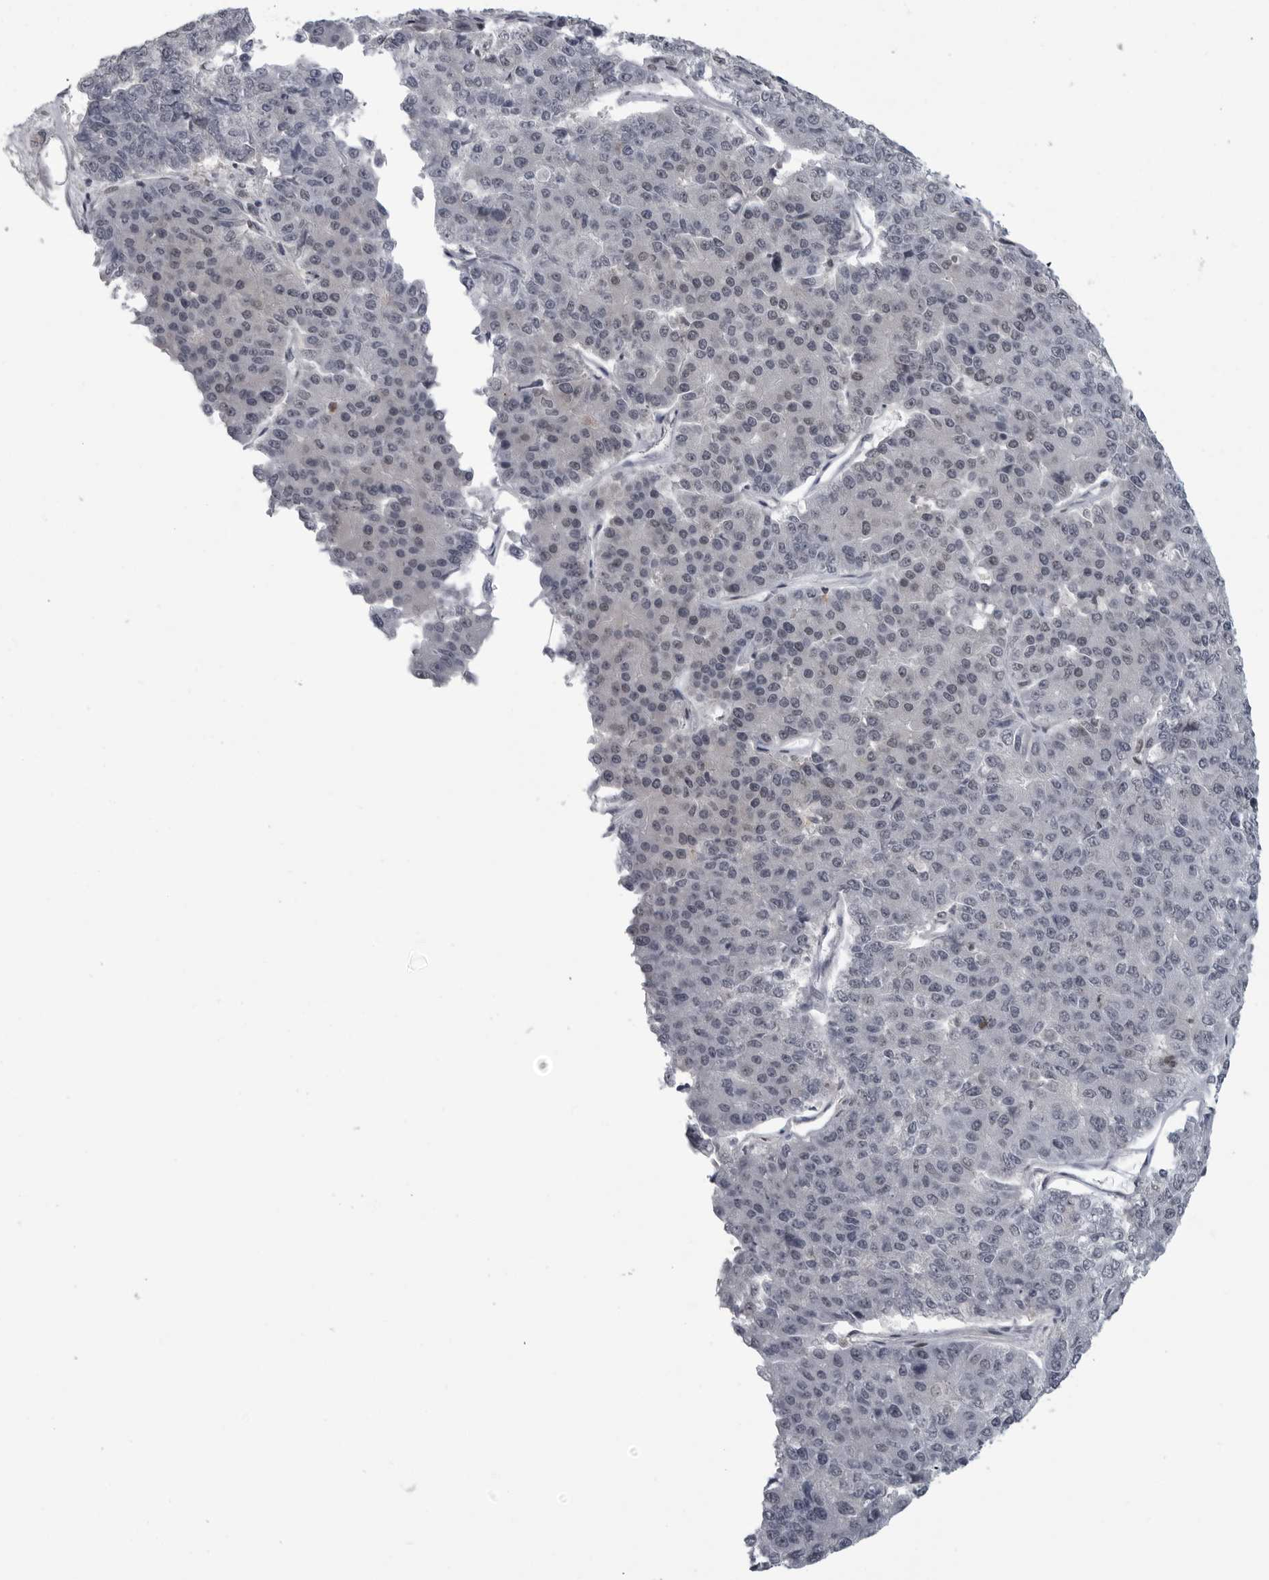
{"staining": {"intensity": "weak", "quantity": "25%-75%", "location": "nuclear"}, "tissue": "pancreatic cancer", "cell_type": "Tumor cells", "image_type": "cancer", "snomed": [{"axis": "morphology", "description": "Adenocarcinoma, NOS"}, {"axis": "topography", "description": "Pancreas"}], "caption": "Pancreatic cancer (adenocarcinoma) was stained to show a protein in brown. There is low levels of weak nuclear staining in approximately 25%-75% of tumor cells.", "gene": "C8orf58", "patient": {"sex": "male", "age": 50}}